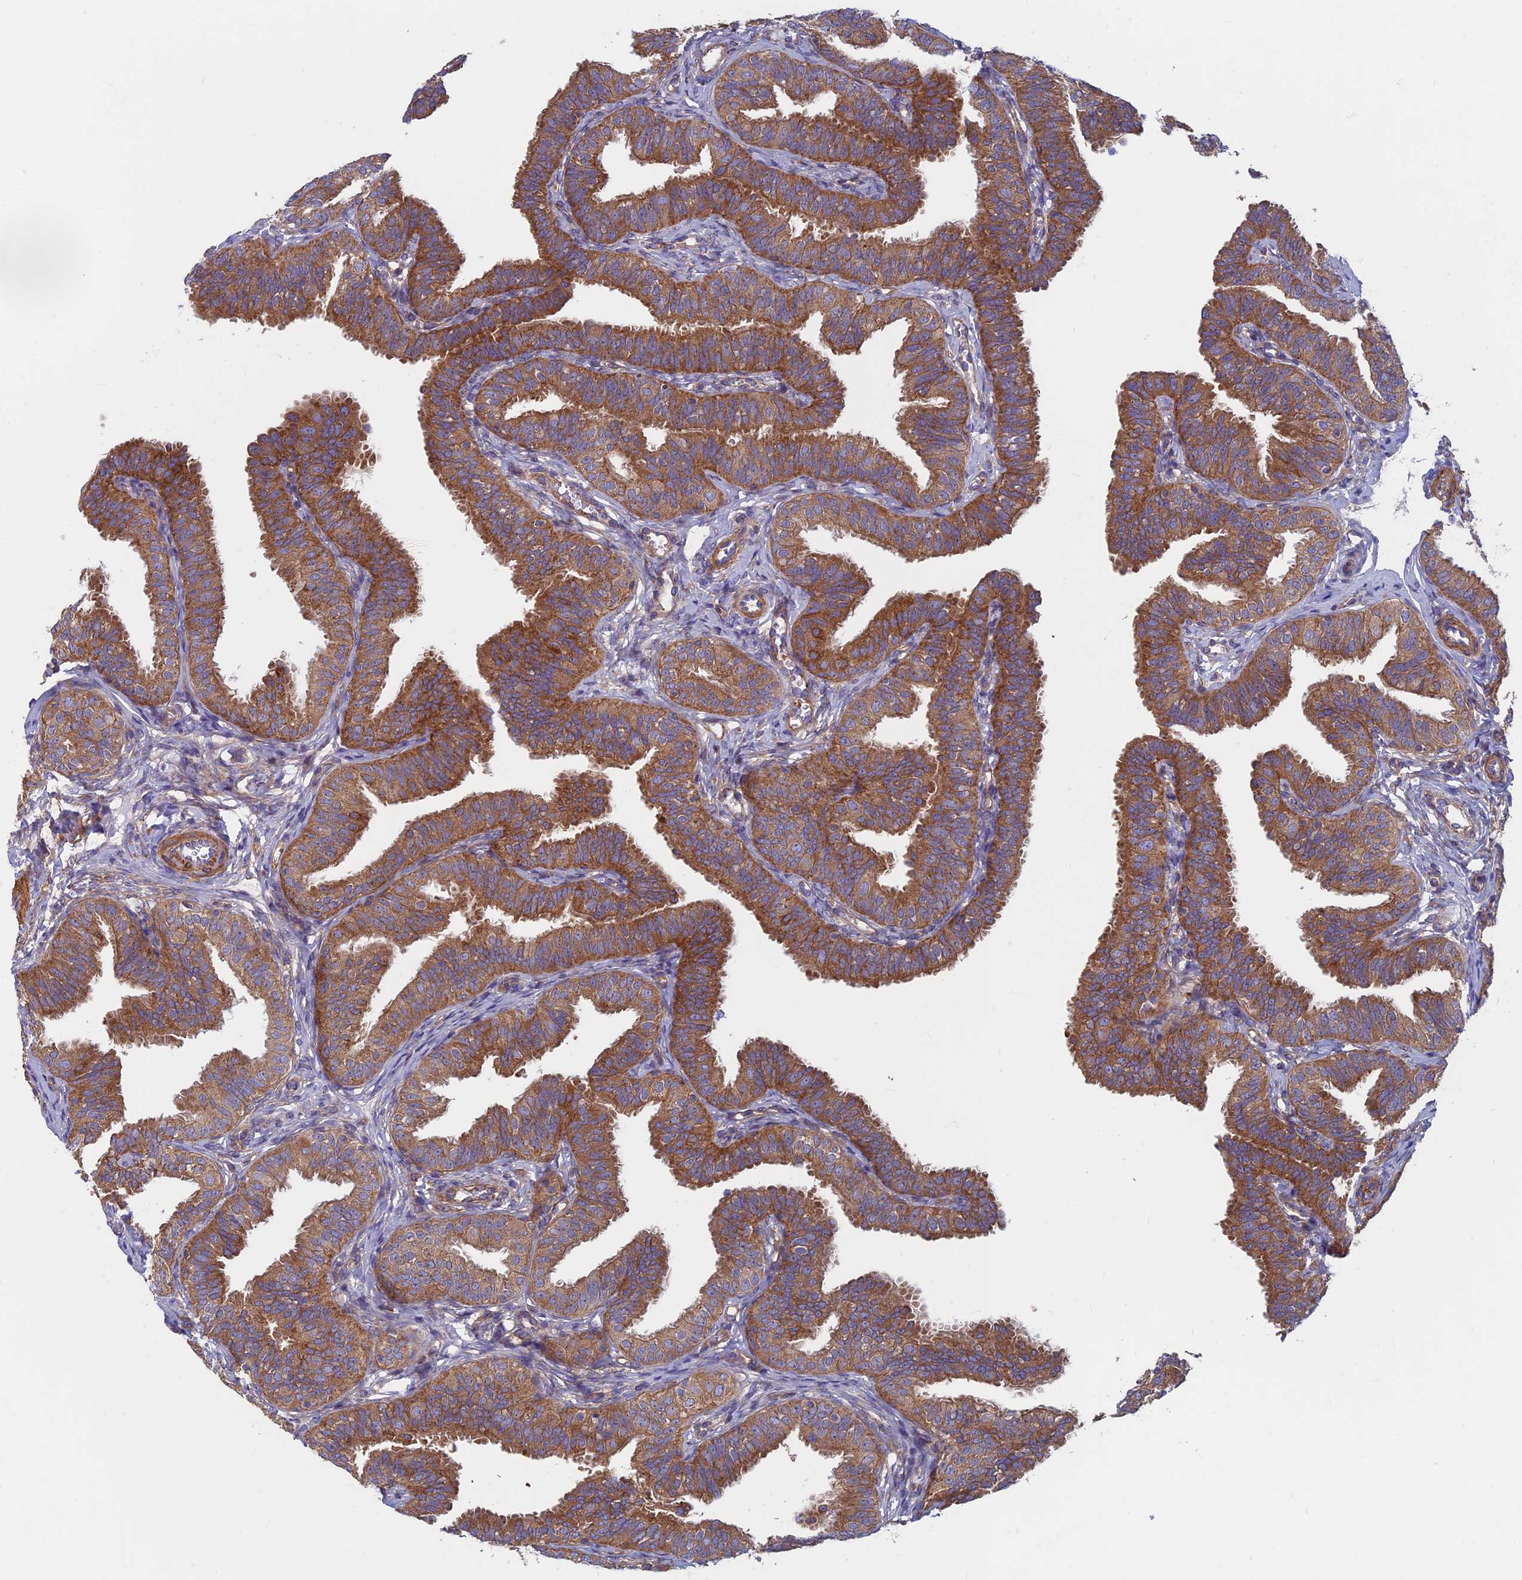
{"staining": {"intensity": "moderate", "quantity": ">75%", "location": "cytoplasmic/membranous"}, "tissue": "fallopian tube", "cell_type": "Glandular cells", "image_type": "normal", "snomed": [{"axis": "morphology", "description": "Normal tissue, NOS"}, {"axis": "topography", "description": "Fallopian tube"}], "caption": "An image of human fallopian tube stained for a protein displays moderate cytoplasmic/membranous brown staining in glandular cells.", "gene": "DNM1L", "patient": {"sex": "female", "age": 35}}